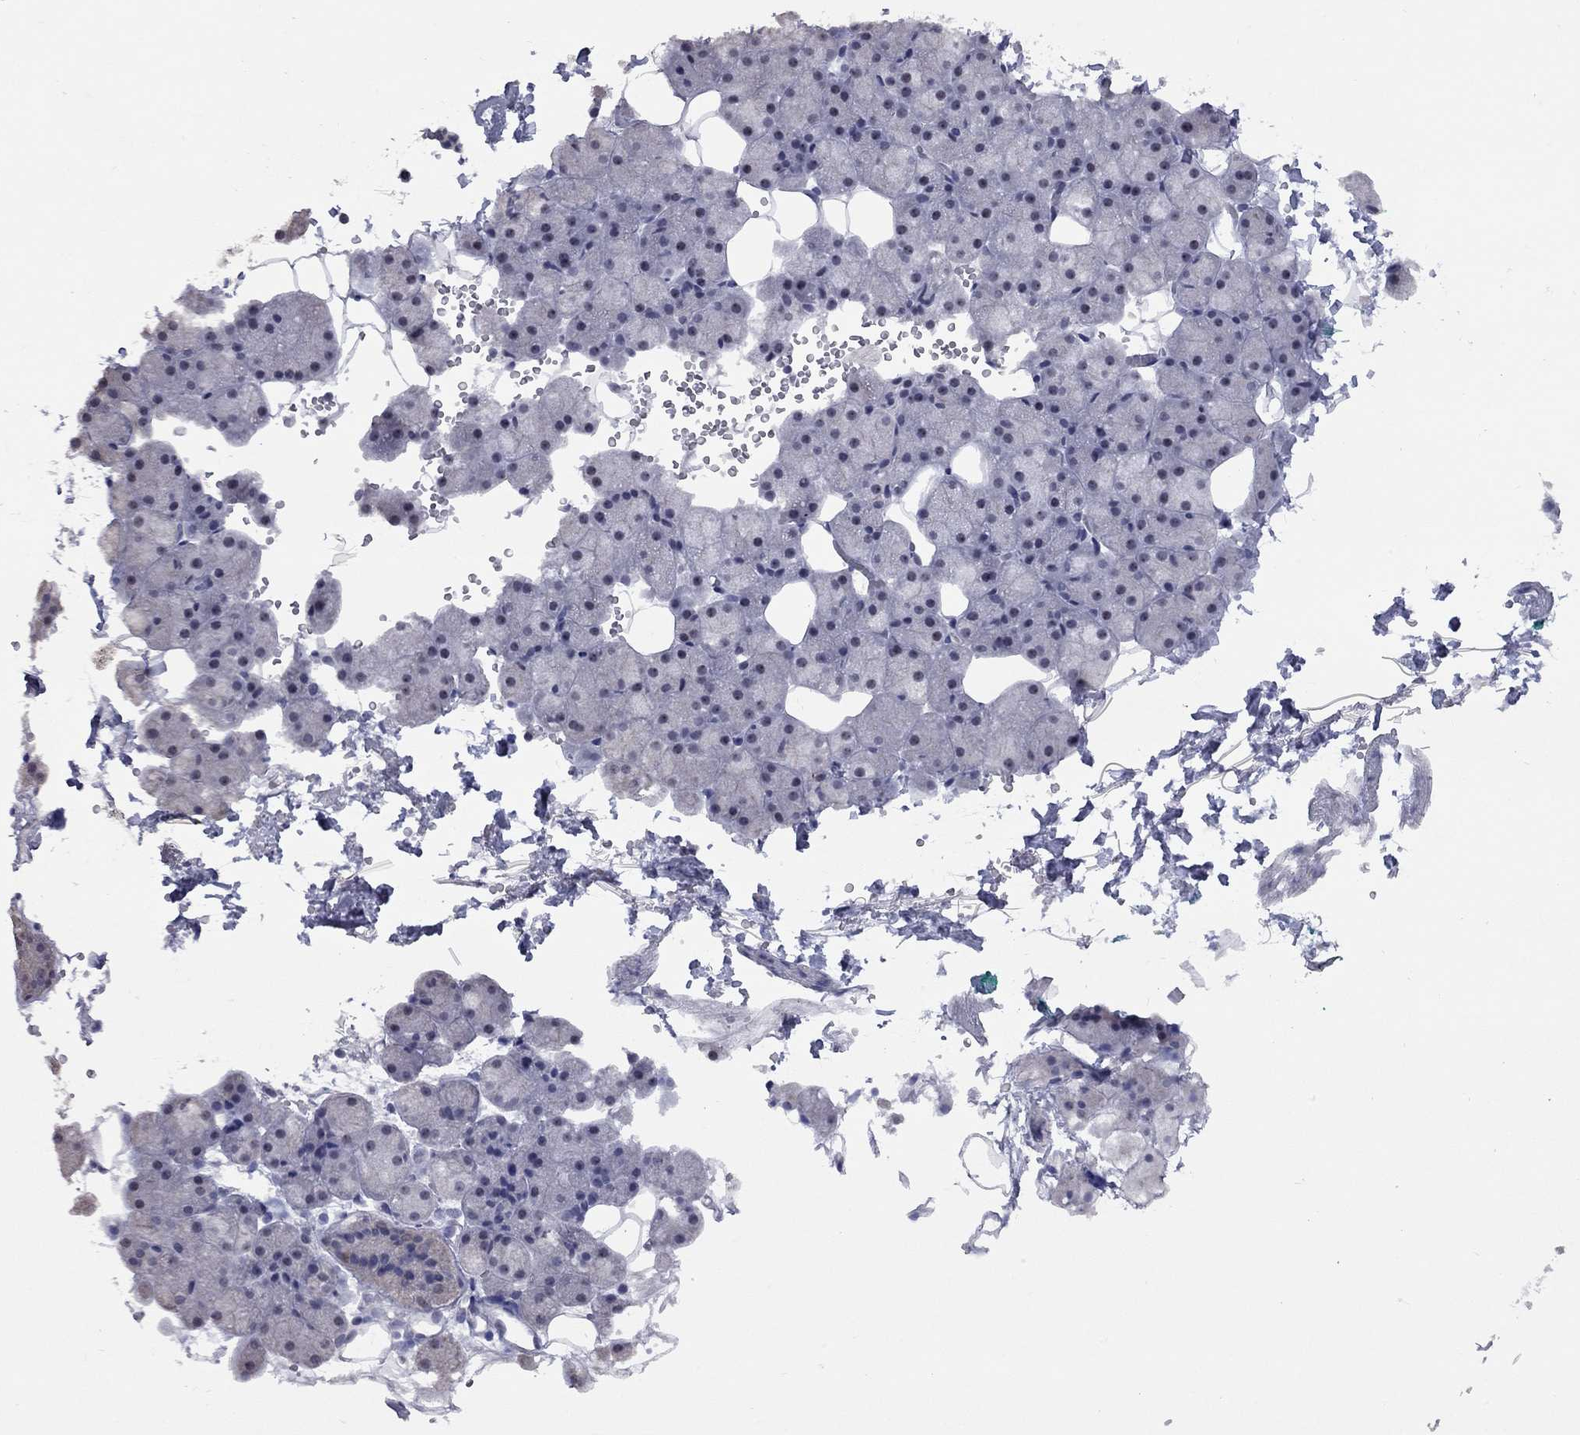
{"staining": {"intensity": "moderate", "quantity": "<25%", "location": "cytoplasmic/membranous"}, "tissue": "salivary gland", "cell_type": "Glandular cells", "image_type": "normal", "snomed": [{"axis": "morphology", "description": "Normal tissue, NOS"}, {"axis": "topography", "description": "Salivary gland"}], "caption": "Benign salivary gland demonstrates moderate cytoplasmic/membranous expression in approximately <25% of glandular cells.", "gene": "SHOC2", "patient": {"sex": "male", "age": 38}}